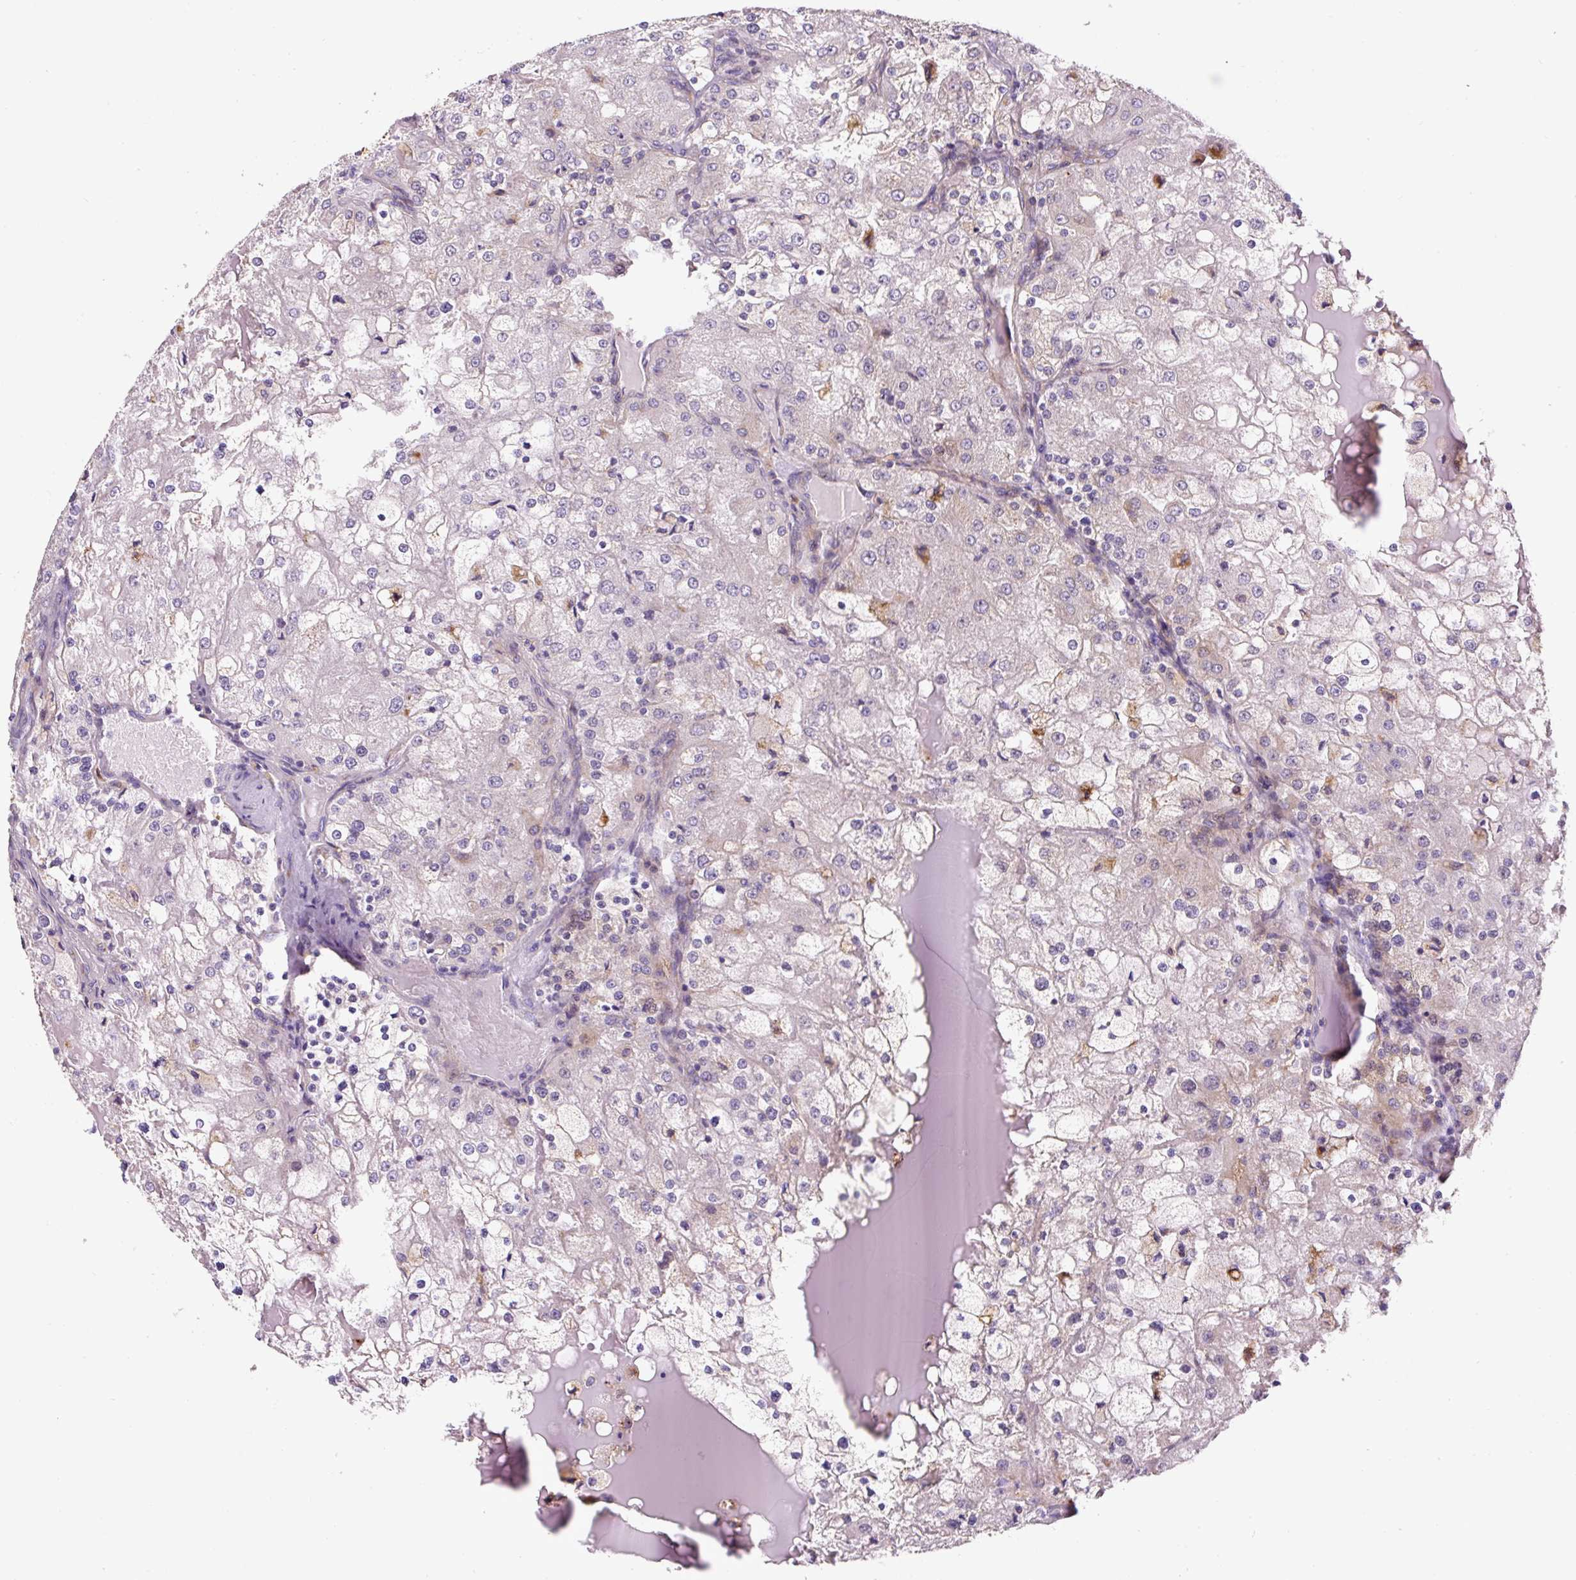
{"staining": {"intensity": "negative", "quantity": "none", "location": "none"}, "tissue": "renal cancer", "cell_type": "Tumor cells", "image_type": "cancer", "snomed": [{"axis": "morphology", "description": "Adenocarcinoma, NOS"}, {"axis": "topography", "description": "Kidney"}], "caption": "There is no significant expression in tumor cells of renal cancer (adenocarcinoma).", "gene": "RNF170", "patient": {"sex": "female", "age": 74}}